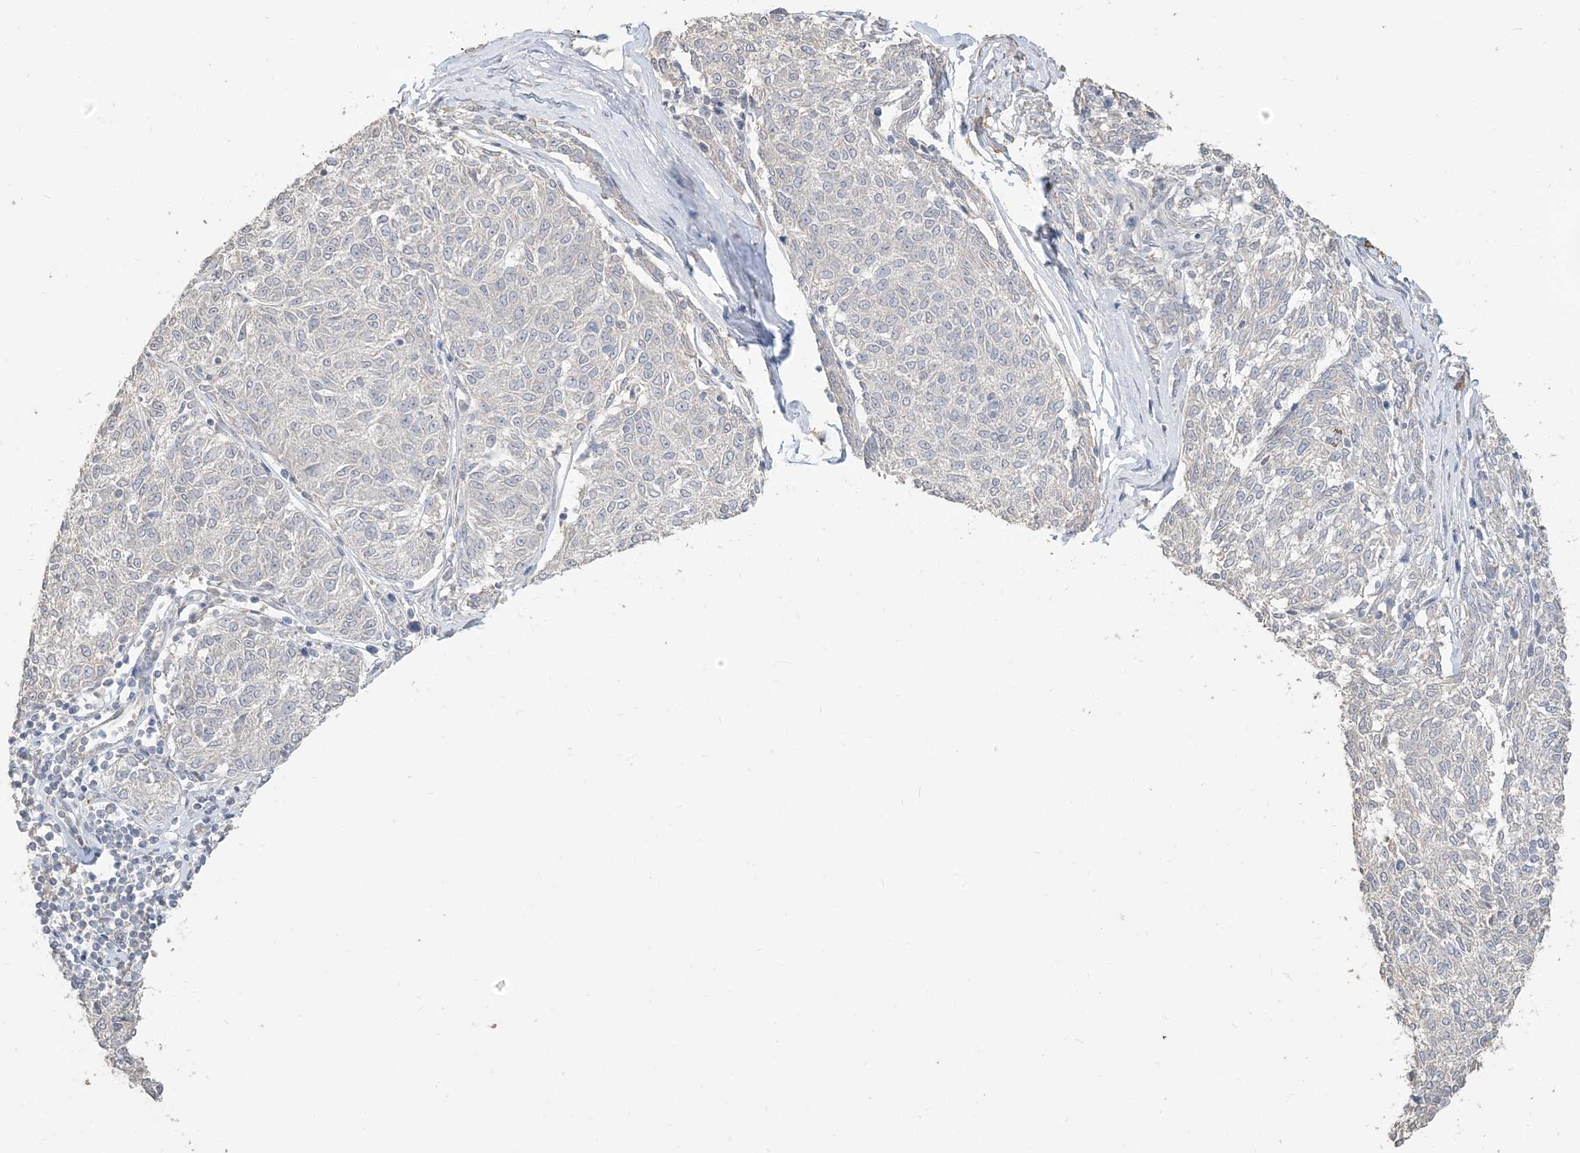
{"staining": {"intensity": "negative", "quantity": "none", "location": "none"}, "tissue": "melanoma", "cell_type": "Tumor cells", "image_type": "cancer", "snomed": [{"axis": "morphology", "description": "Malignant melanoma, NOS"}, {"axis": "topography", "description": "Skin"}], "caption": "The immunohistochemistry (IHC) image has no significant expression in tumor cells of malignant melanoma tissue. (DAB (3,3'-diaminobenzidine) IHC with hematoxylin counter stain).", "gene": "RNF175", "patient": {"sex": "female", "age": 72}}